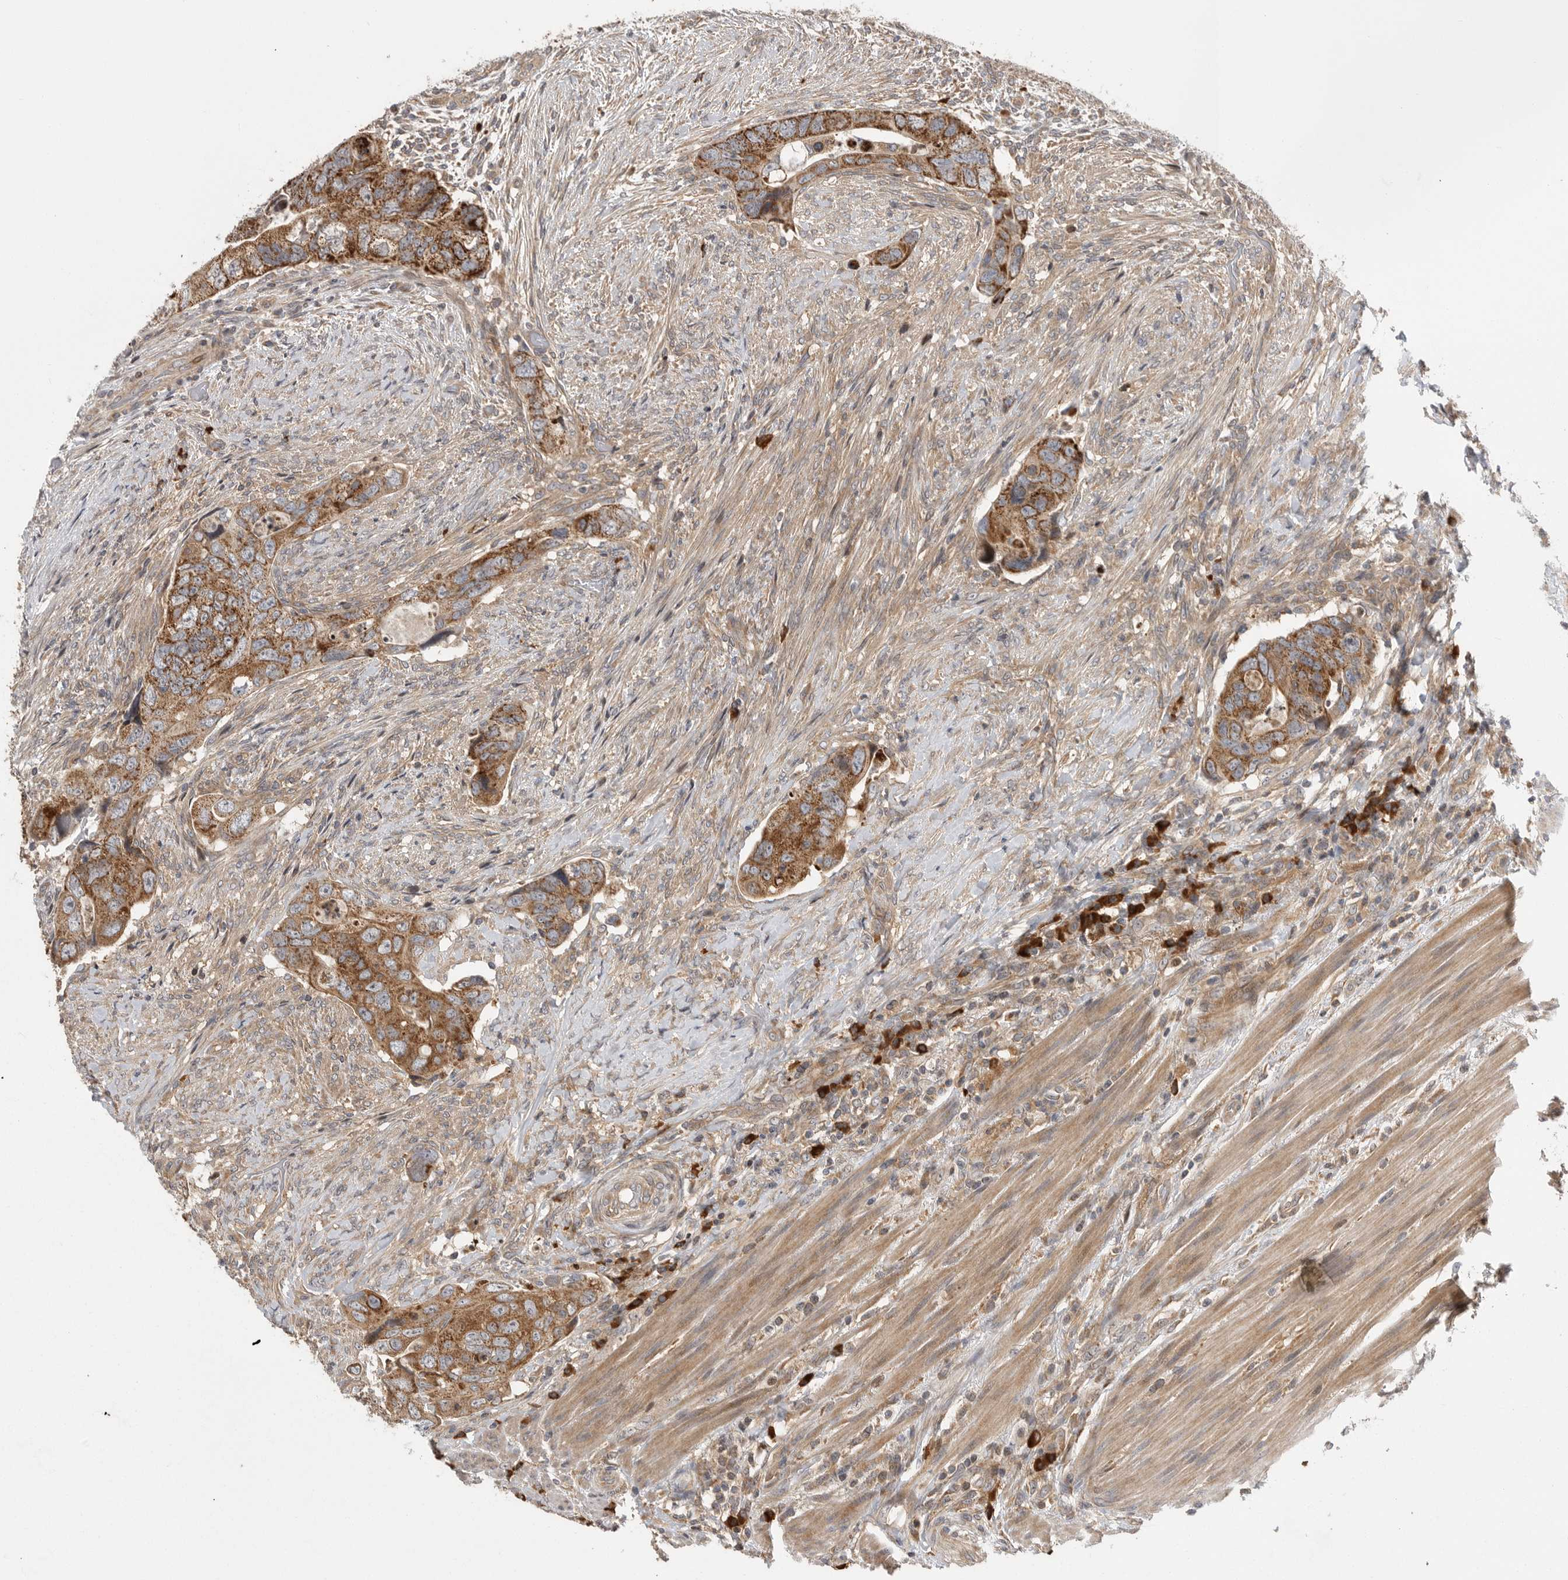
{"staining": {"intensity": "moderate", "quantity": ">75%", "location": "cytoplasmic/membranous"}, "tissue": "colorectal cancer", "cell_type": "Tumor cells", "image_type": "cancer", "snomed": [{"axis": "morphology", "description": "Adenocarcinoma, NOS"}, {"axis": "topography", "description": "Rectum"}], "caption": "Approximately >75% of tumor cells in colorectal cancer show moderate cytoplasmic/membranous protein staining as visualized by brown immunohistochemical staining.", "gene": "OXR1", "patient": {"sex": "male", "age": 63}}